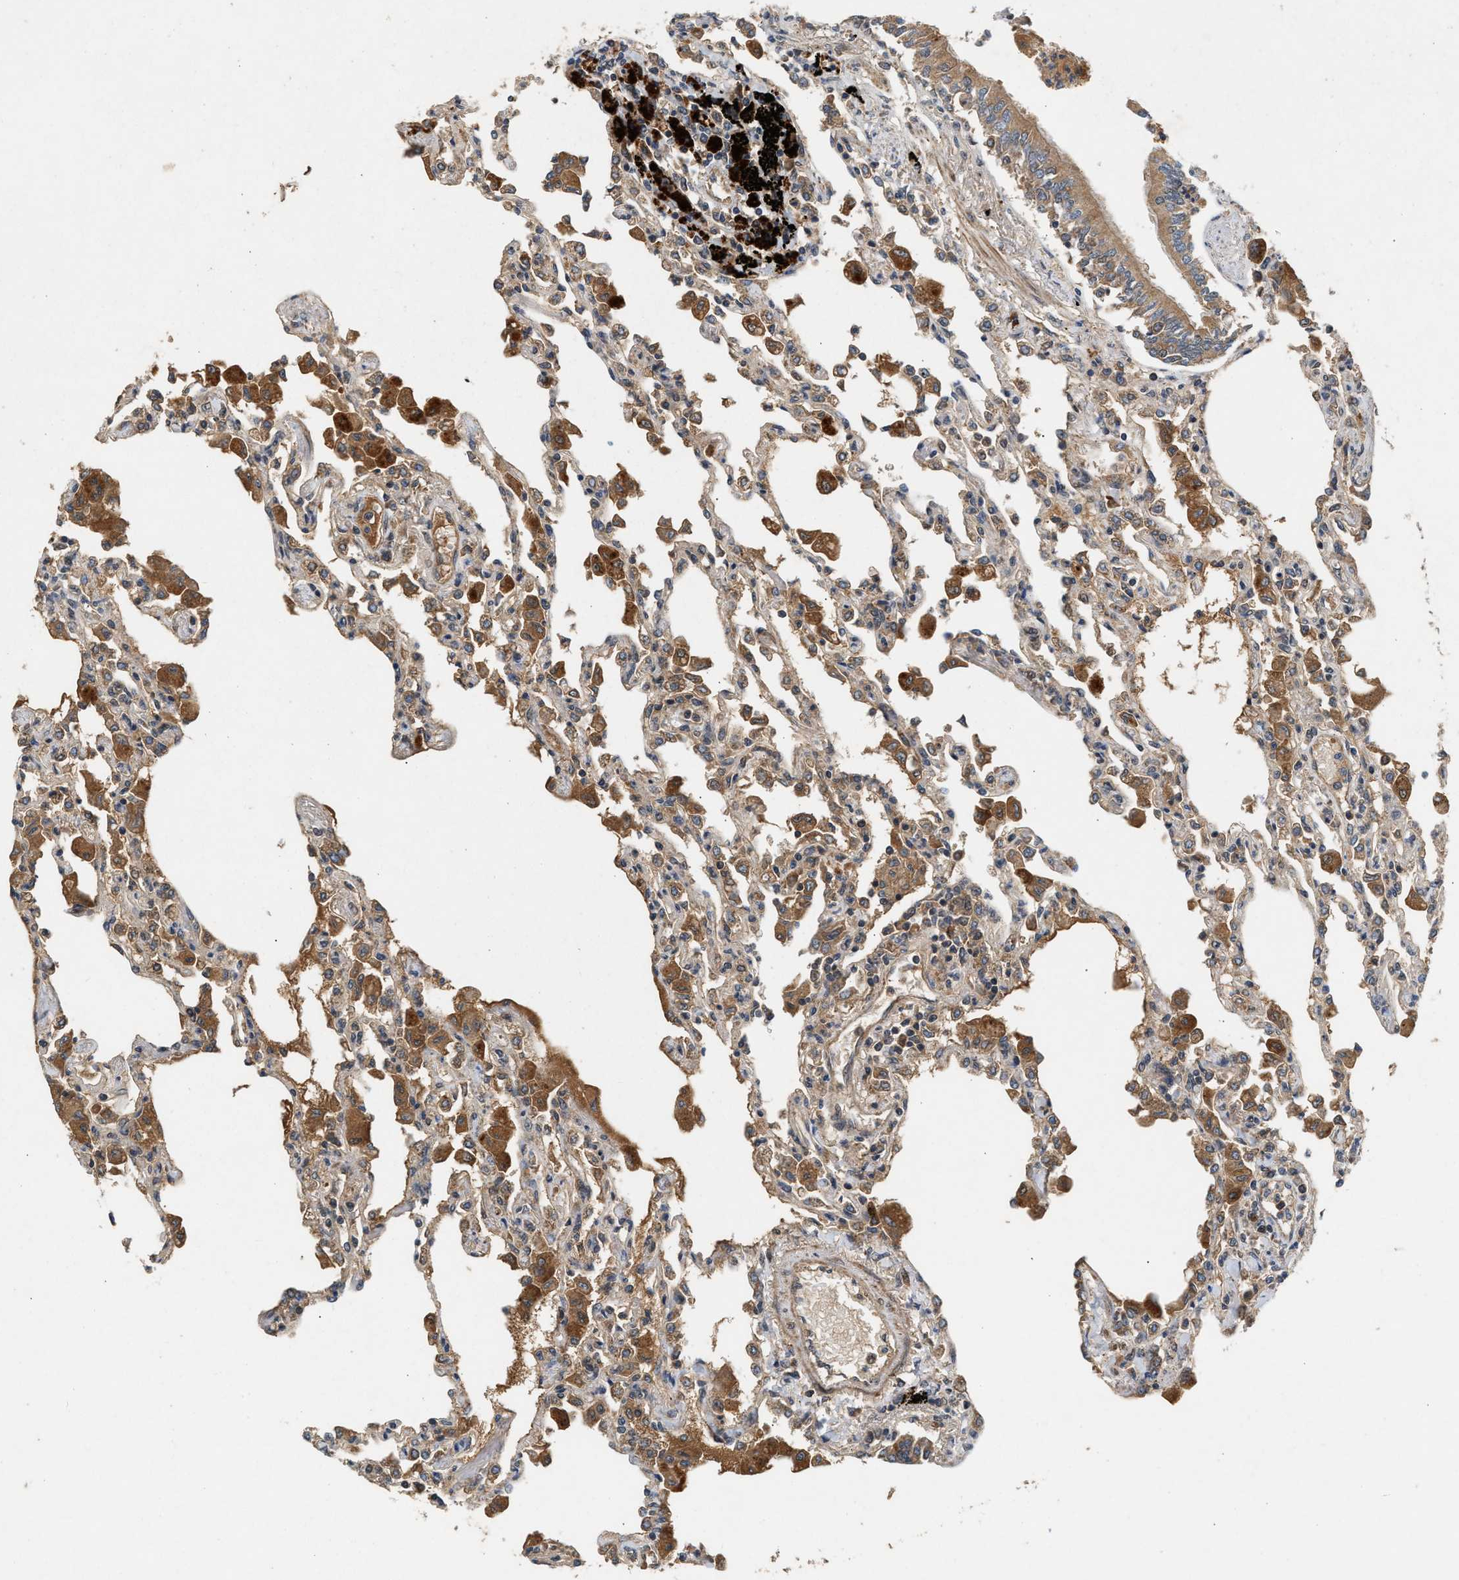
{"staining": {"intensity": "moderate", "quantity": "<25%", "location": "cytoplasmic/membranous"}, "tissue": "lung", "cell_type": "Alveolar cells", "image_type": "normal", "snomed": [{"axis": "morphology", "description": "Normal tissue, NOS"}, {"axis": "topography", "description": "Bronchus"}, {"axis": "topography", "description": "Lung"}], "caption": "This image reveals immunohistochemistry (IHC) staining of normal human lung, with low moderate cytoplasmic/membranous expression in about <25% of alveolar cells.", "gene": "RUSC2", "patient": {"sex": "female", "age": 49}}